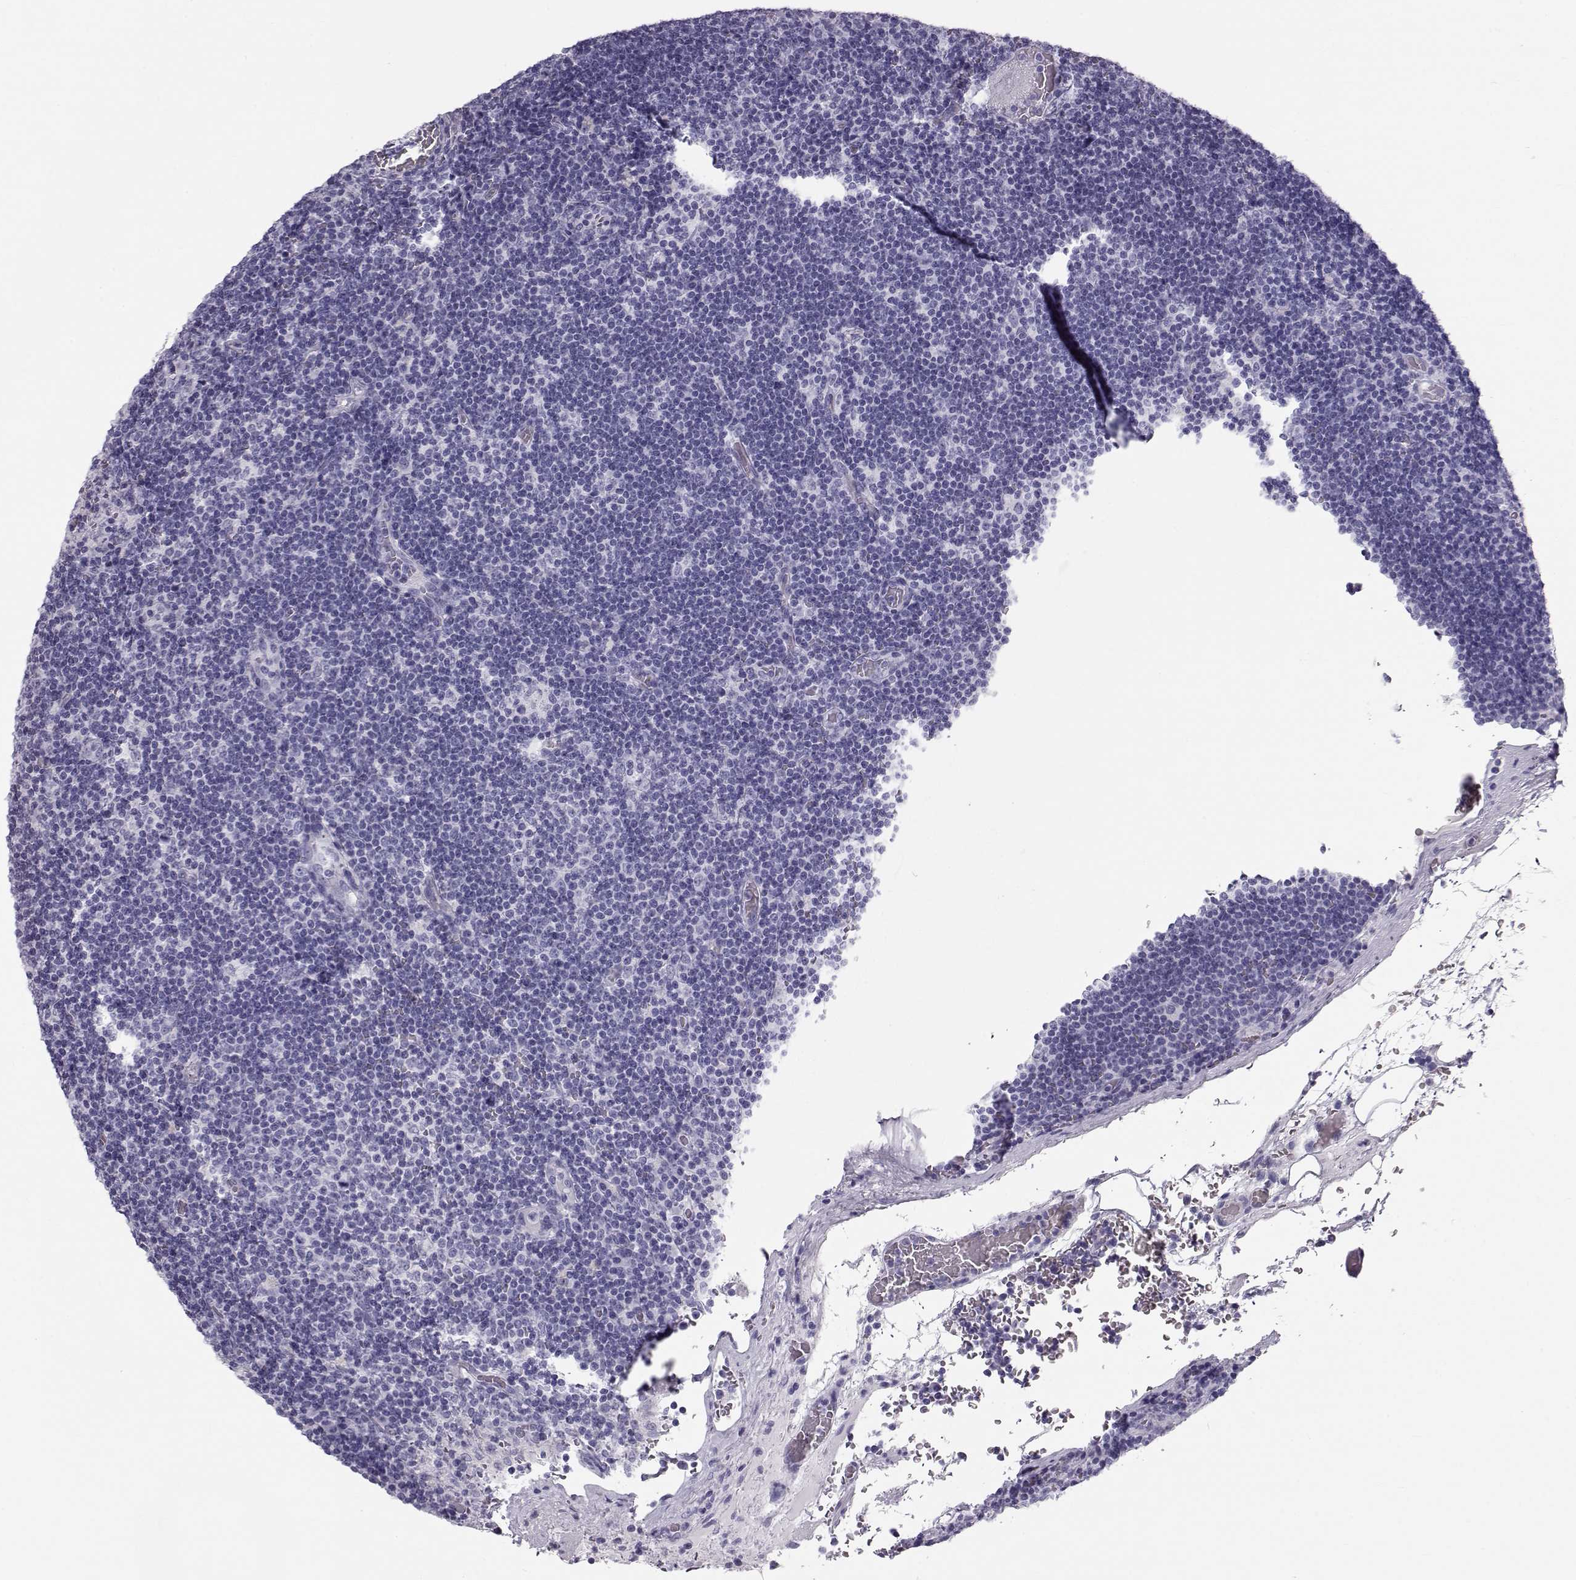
{"staining": {"intensity": "negative", "quantity": "none", "location": "none"}, "tissue": "lymph node", "cell_type": "Germinal center cells", "image_type": "normal", "snomed": [{"axis": "morphology", "description": "Normal tissue, NOS"}, {"axis": "topography", "description": "Lymph node"}], "caption": "Germinal center cells show no significant protein positivity in unremarkable lymph node. (Brightfield microscopy of DAB IHC at high magnification).", "gene": "RD3", "patient": {"sex": "male", "age": 63}}